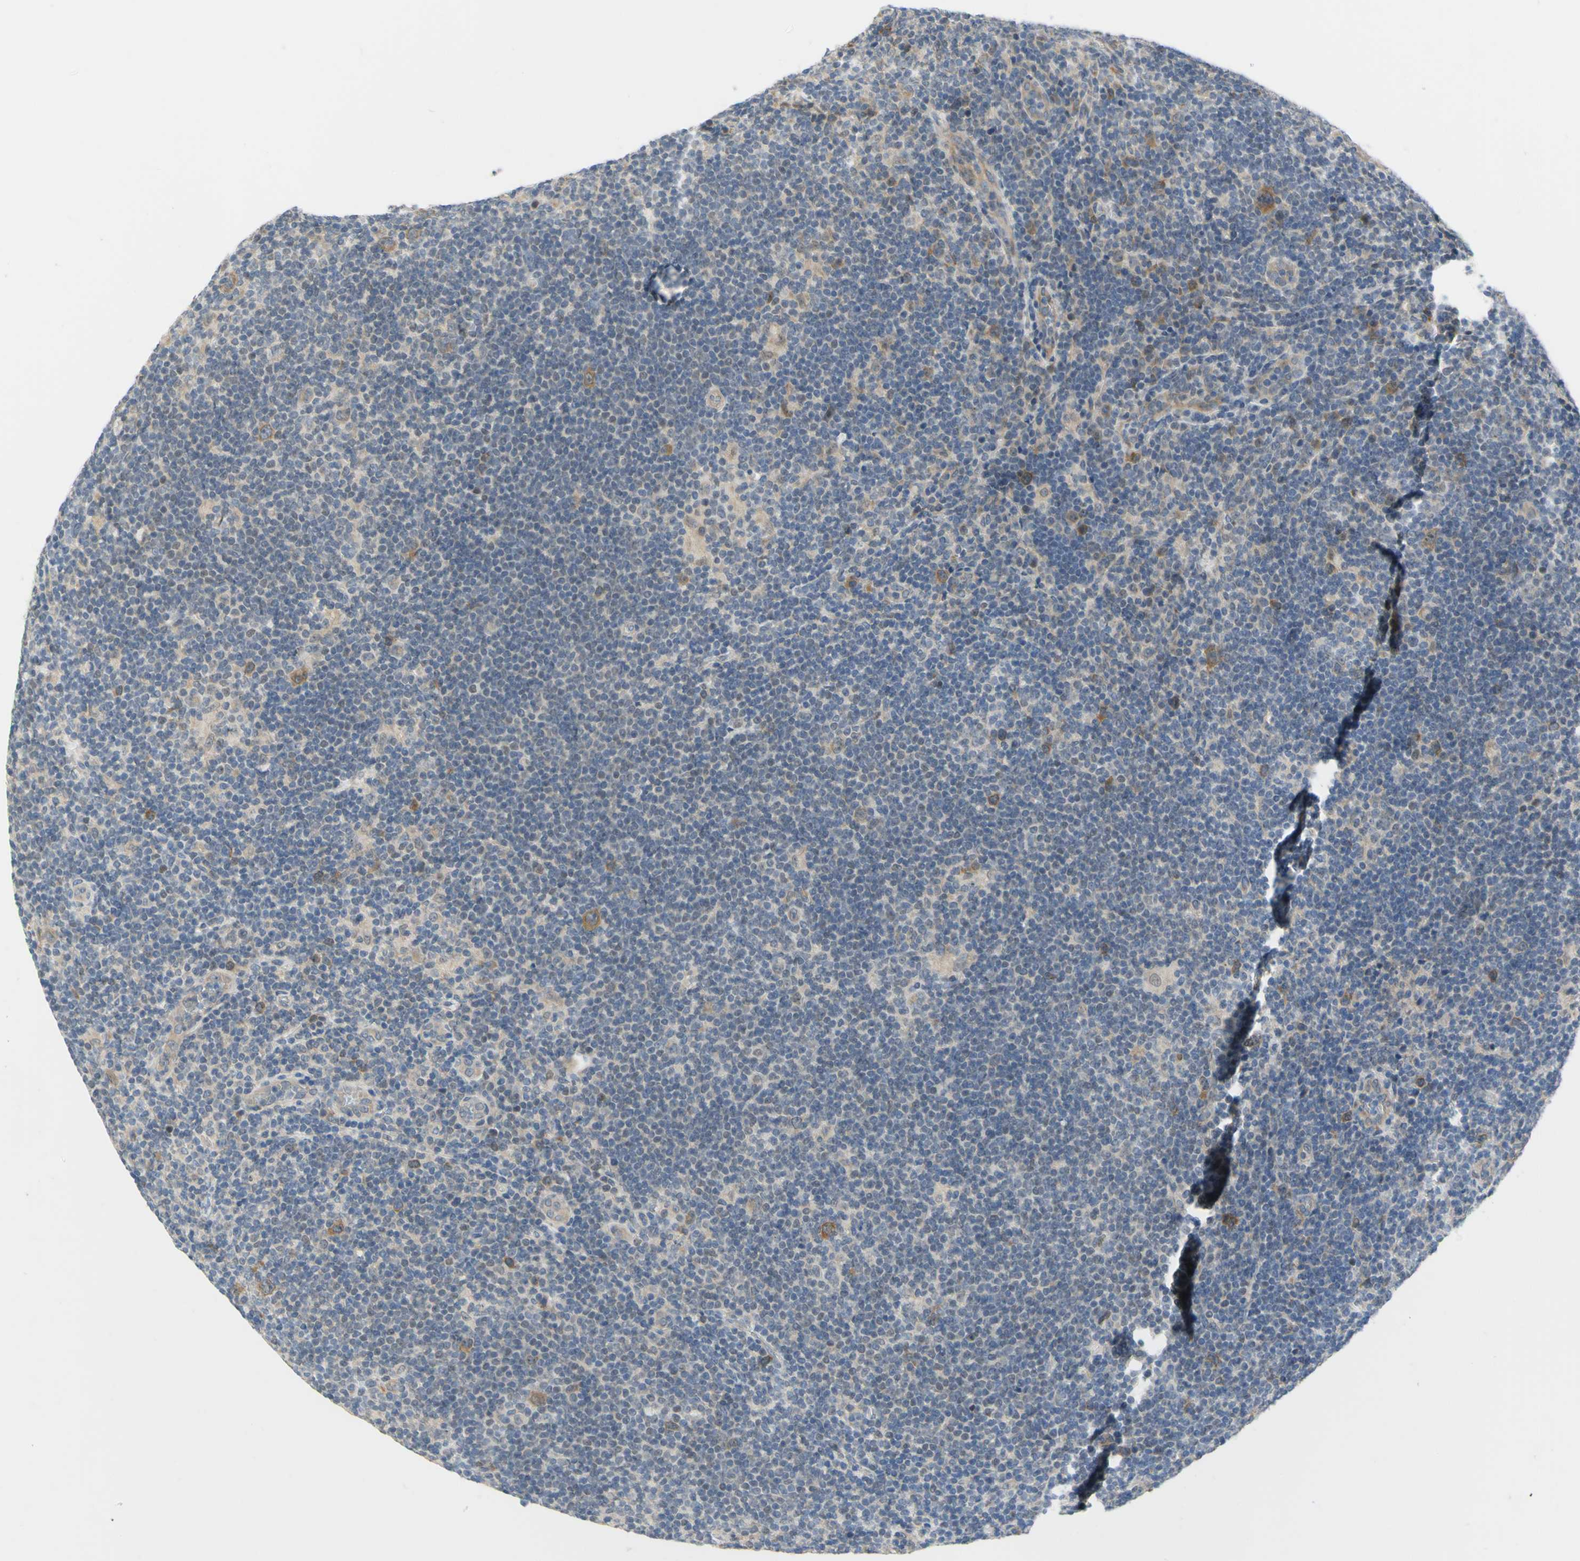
{"staining": {"intensity": "weak", "quantity": ">75%", "location": "cytoplasmic/membranous"}, "tissue": "lymphoma", "cell_type": "Tumor cells", "image_type": "cancer", "snomed": [{"axis": "morphology", "description": "Hodgkin's disease, NOS"}, {"axis": "topography", "description": "Lymph node"}], "caption": "Hodgkin's disease was stained to show a protein in brown. There is low levels of weak cytoplasmic/membranous staining in about >75% of tumor cells.", "gene": "CCNB2", "patient": {"sex": "female", "age": 57}}